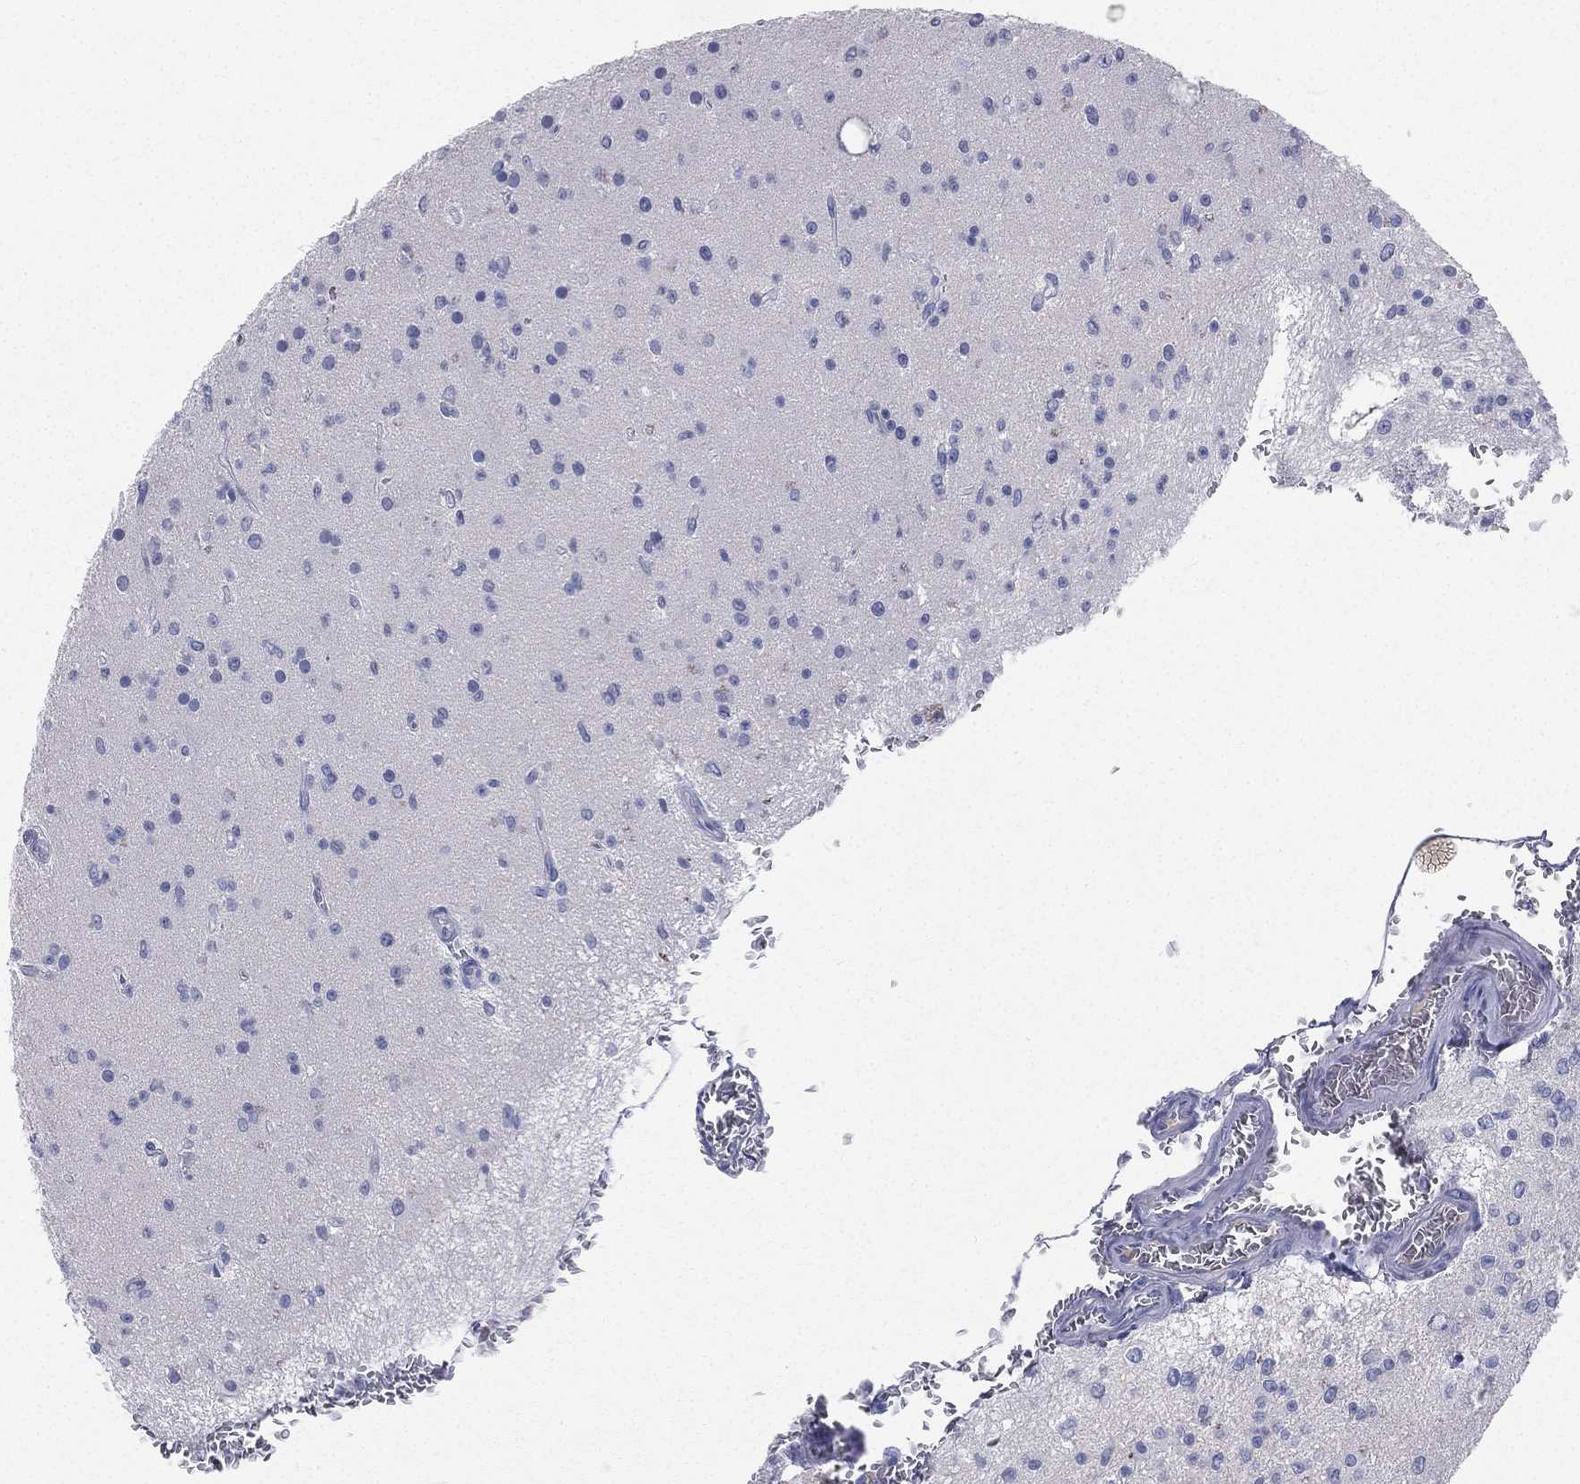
{"staining": {"intensity": "negative", "quantity": "none", "location": "none"}, "tissue": "glioma", "cell_type": "Tumor cells", "image_type": "cancer", "snomed": [{"axis": "morphology", "description": "Glioma, malignant, Low grade"}, {"axis": "topography", "description": "Brain"}], "caption": "Immunohistochemistry of human malignant glioma (low-grade) displays no staining in tumor cells.", "gene": "CD3D", "patient": {"sex": "female", "age": 45}}